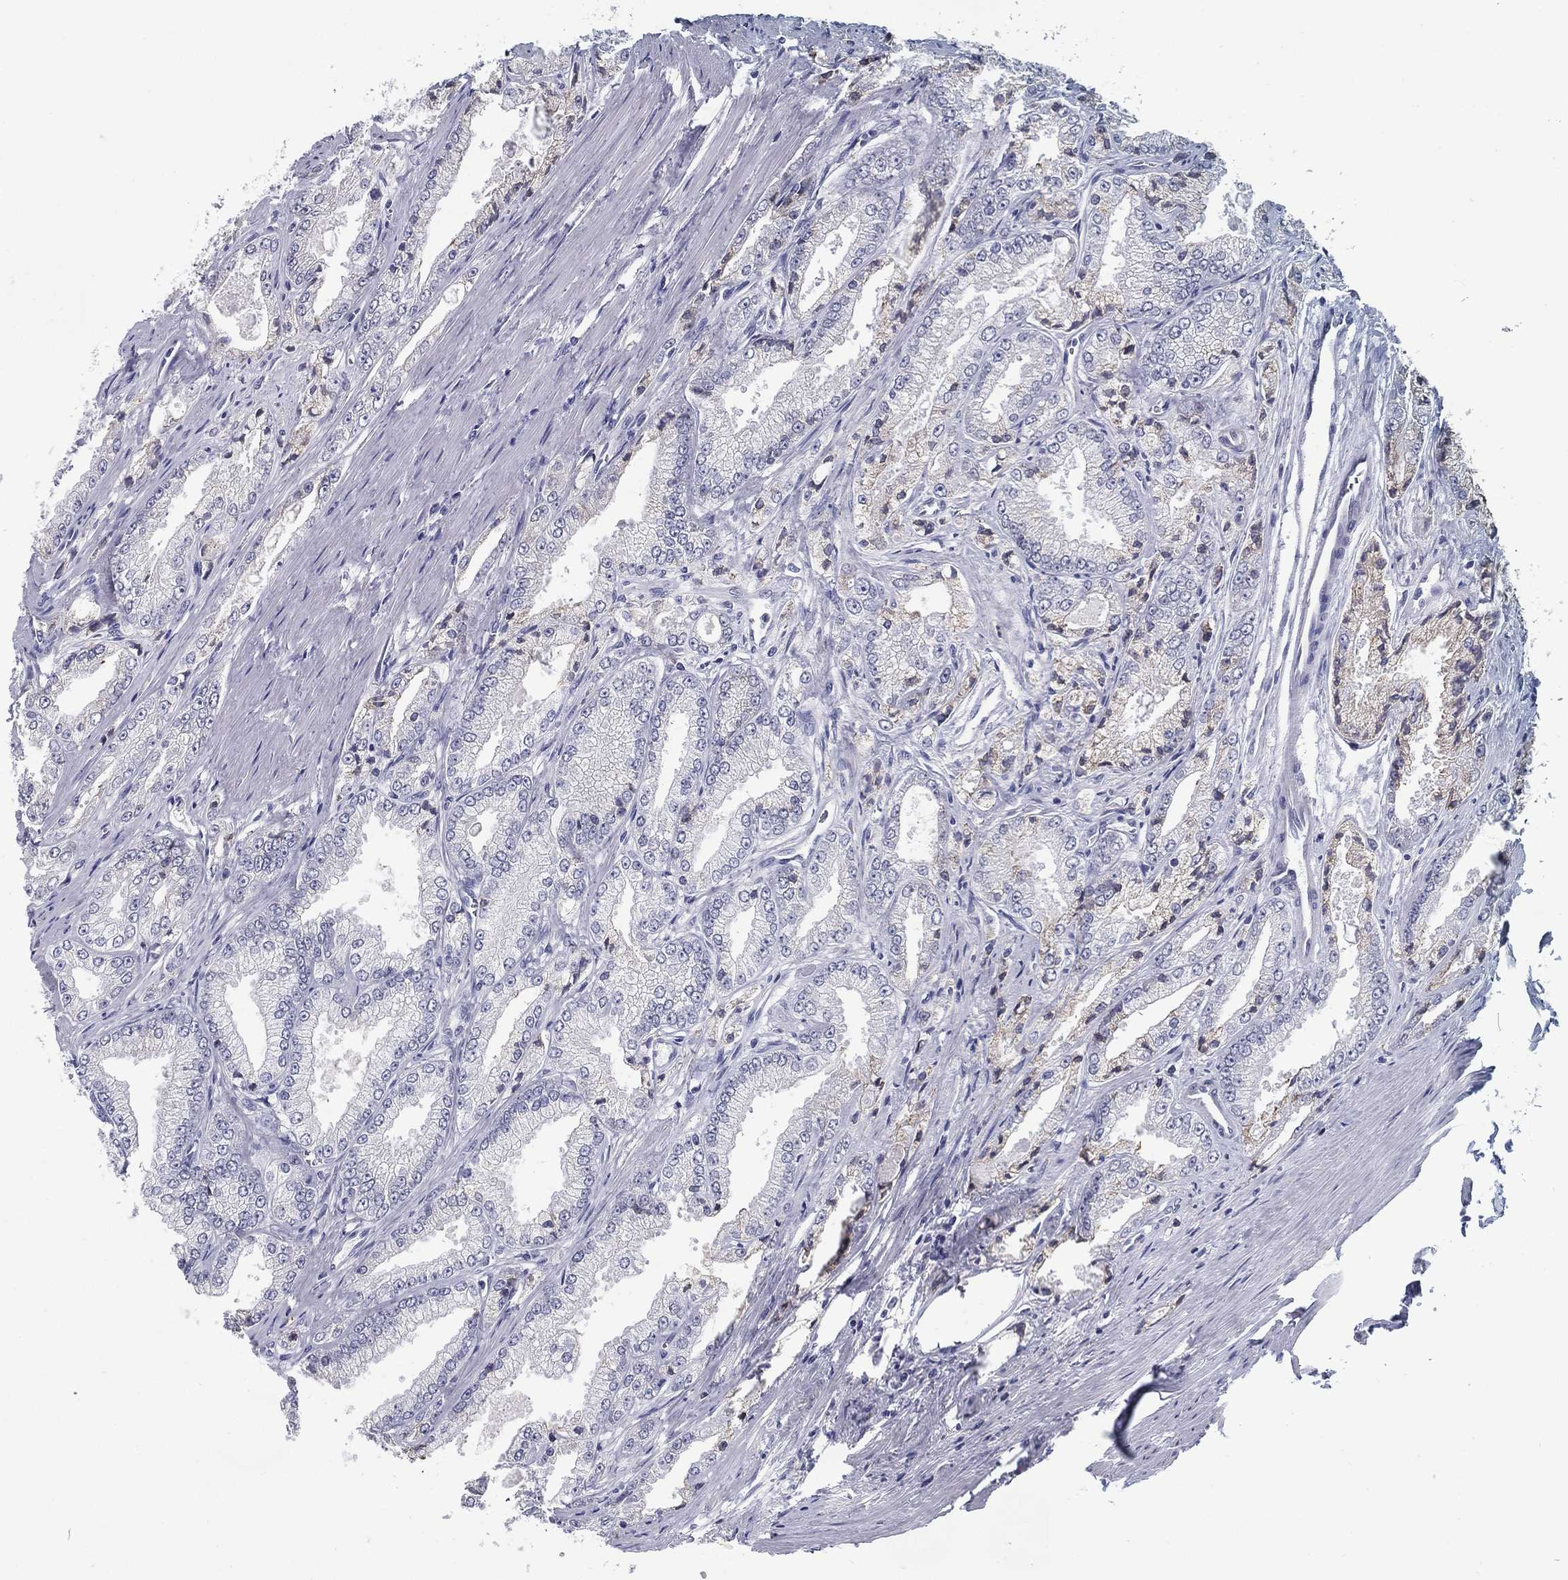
{"staining": {"intensity": "negative", "quantity": "none", "location": "none"}, "tissue": "prostate cancer", "cell_type": "Tumor cells", "image_type": "cancer", "snomed": [{"axis": "morphology", "description": "Adenocarcinoma, NOS"}, {"axis": "morphology", "description": "Adenocarcinoma, High grade"}, {"axis": "topography", "description": "Prostate"}], "caption": "The histopathology image demonstrates no staining of tumor cells in prostate cancer.", "gene": "C19orf18", "patient": {"sex": "male", "age": 70}}